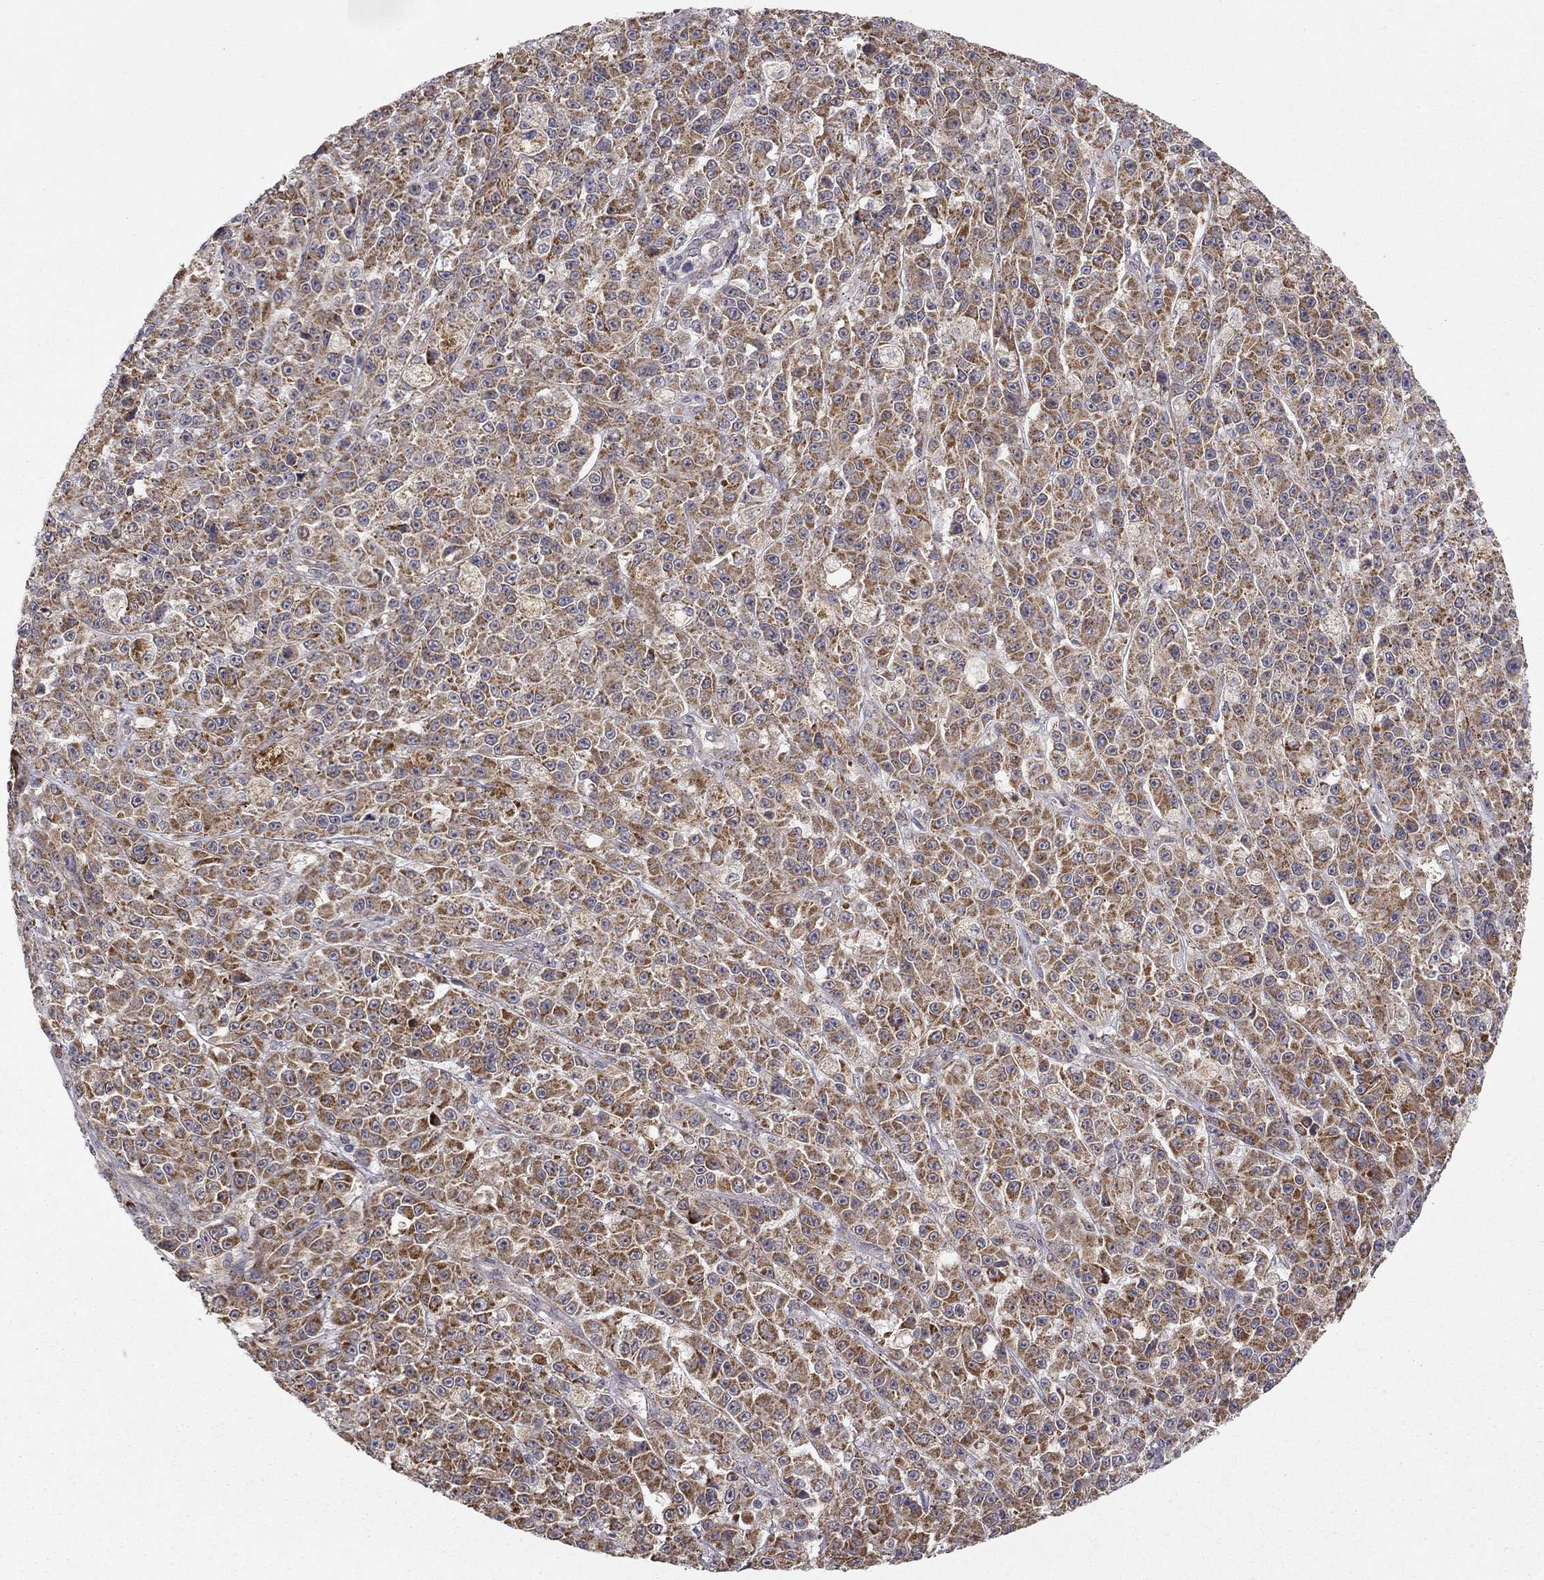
{"staining": {"intensity": "moderate", "quantity": ">75%", "location": "cytoplasmic/membranous"}, "tissue": "melanoma", "cell_type": "Tumor cells", "image_type": "cancer", "snomed": [{"axis": "morphology", "description": "Malignant melanoma, NOS"}, {"axis": "topography", "description": "Skin"}], "caption": "Immunohistochemical staining of melanoma demonstrates medium levels of moderate cytoplasmic/membranous positivity in about >75% of tumor cells.", "gene": "CRACDL", "patient": {"sex": "female", "age": 58}}